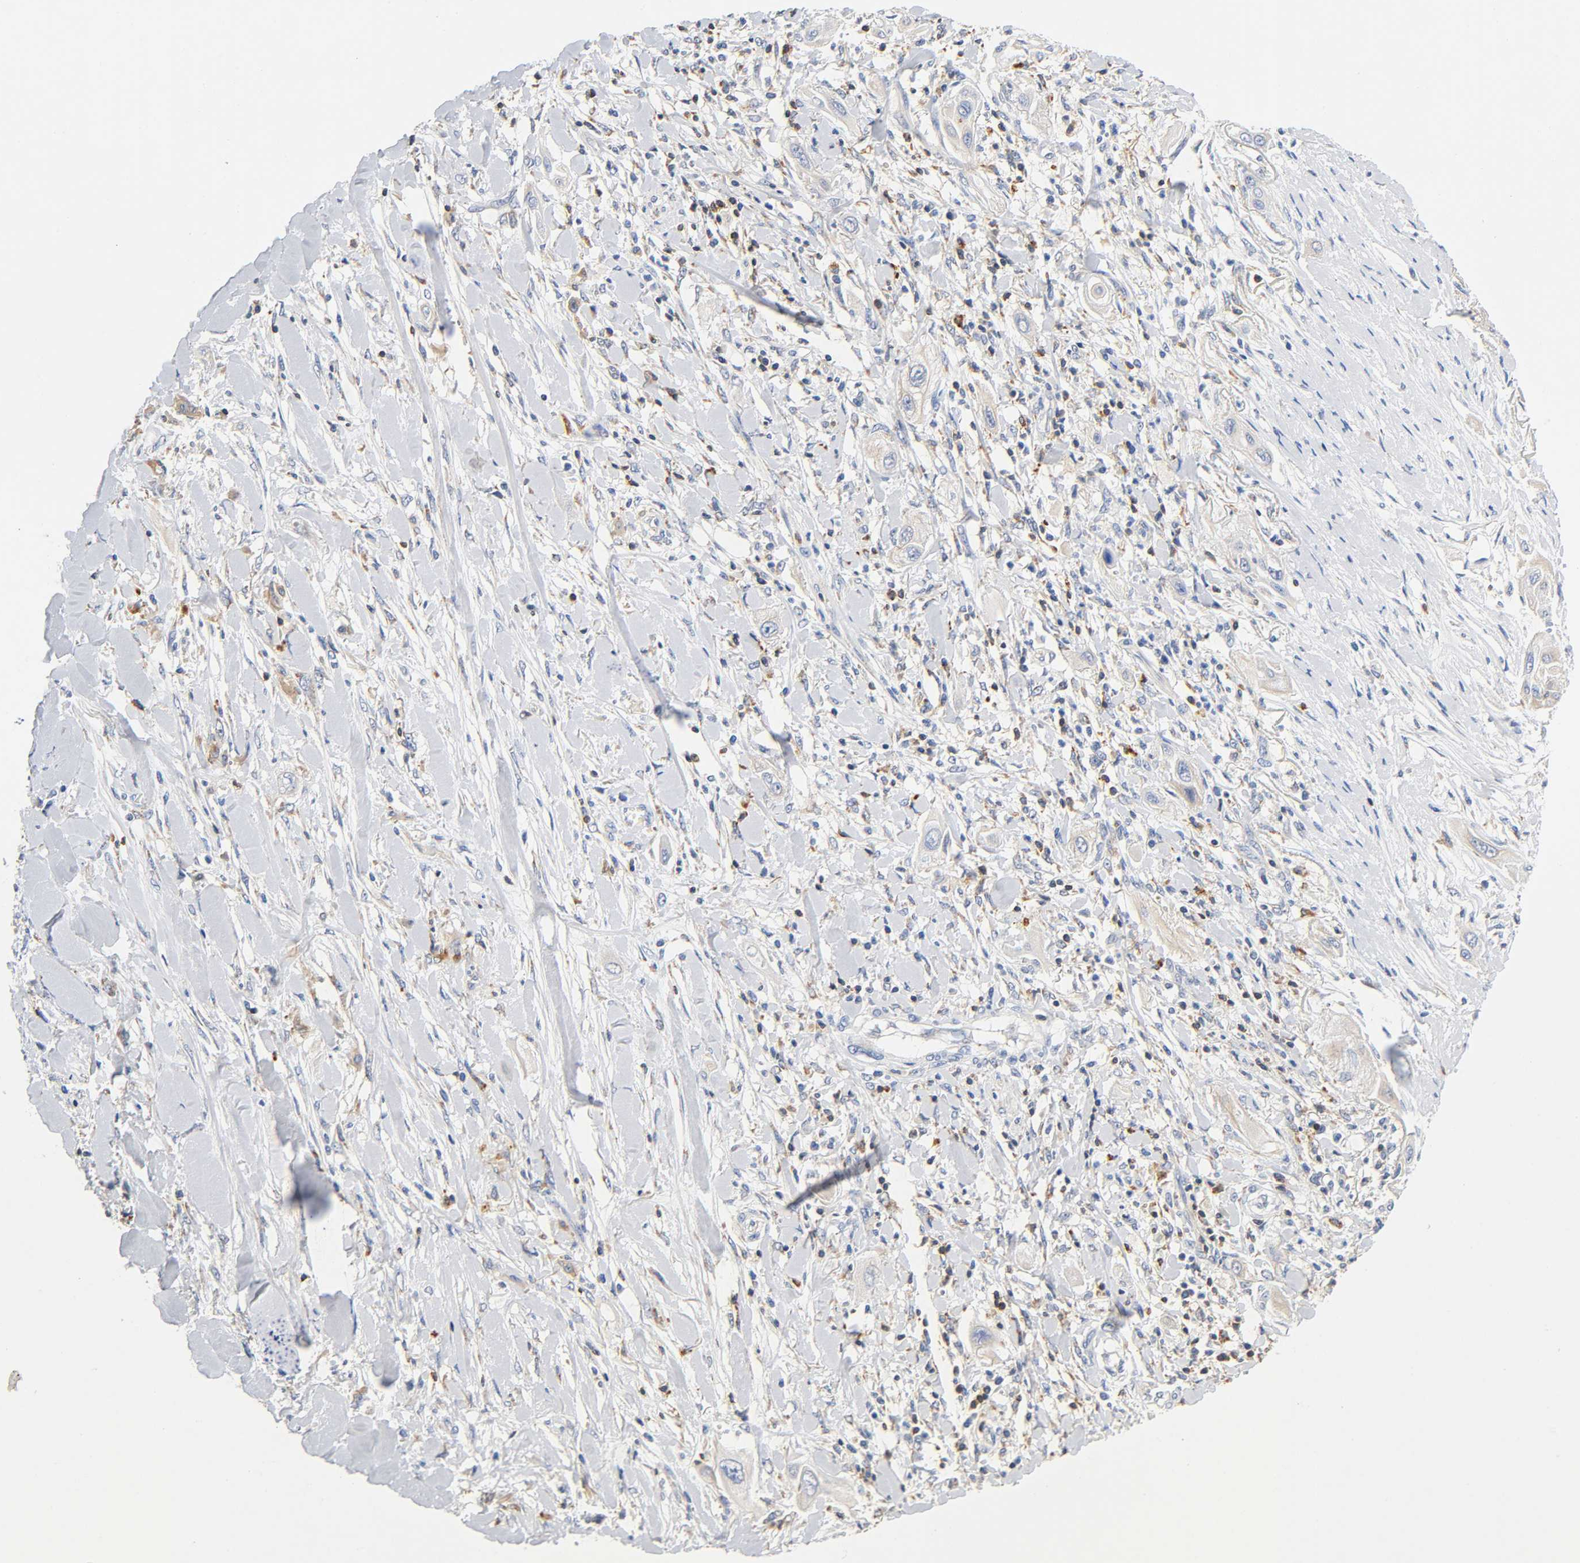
{"staining": {"intensity": "negative", "quantity": "none", "location": "none"}, "tissue": "lung cancer", "cell_type": "Tumor cells", "image_type": "cancer", "snomed": [{"axis": "morphology", "description": "Squamous cell carcinoma, NOS"}, {"axis": "topography", "description": "Lung"}], "caption": "The immunohistochemistry (IHC) photomicrograph has no significant positivity in tumor cells of lung squamous cell carcinoma tissue.", "gene": "UCKL1", "patient": {"sex": "female", "age": 47}}